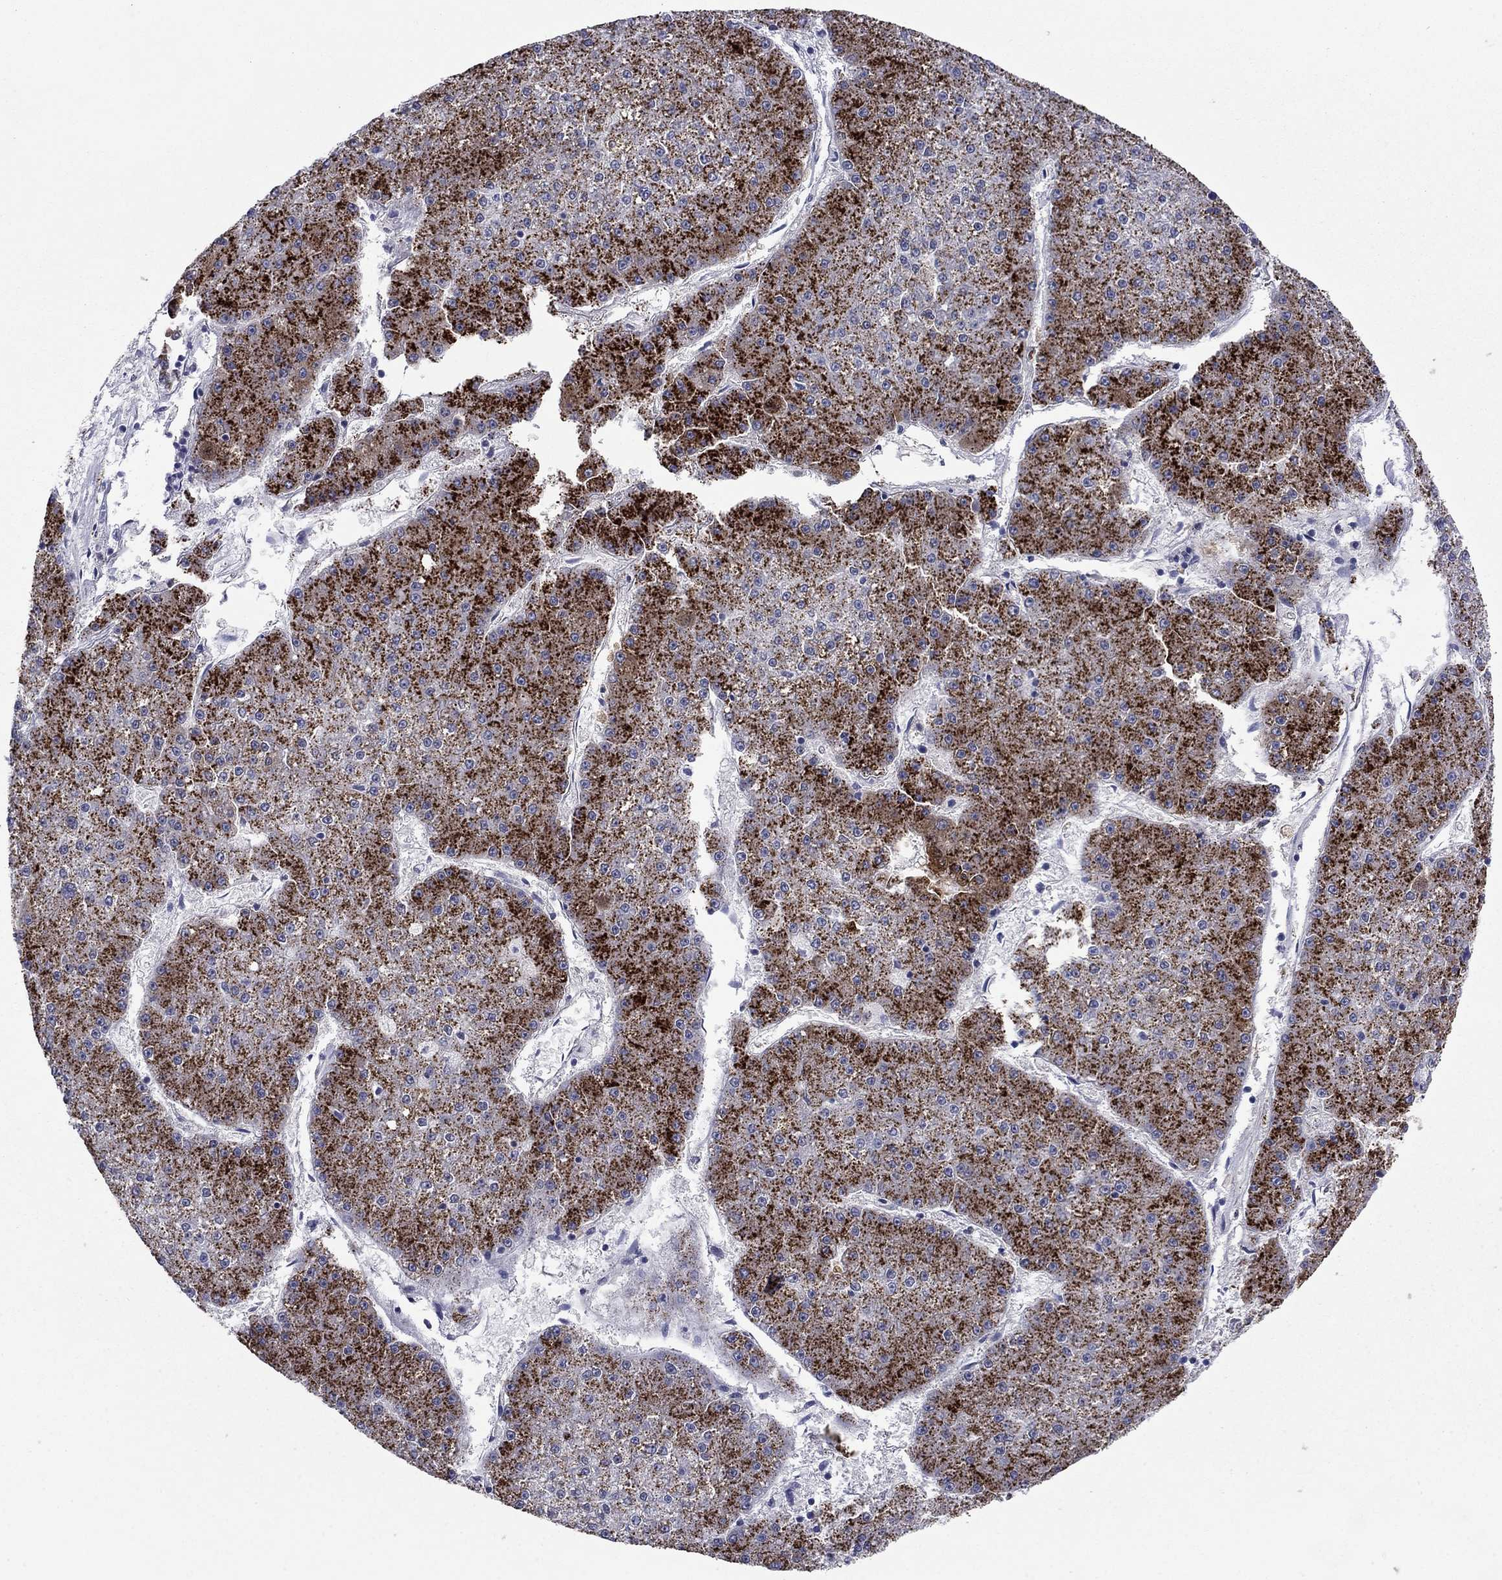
{"staining": {"intensity": "strong", "quantity": ">75%", "location": "cytoplasmic/membranous"}, "tissue": "liver cancer", "cell_type": "Tumor cells", "image_type": "cancer", "snomed": [{"axis": "morphology", "description": "Carcinoma, Hepatocellular, NOS"}, {"axis": "topography", "description": "Liver"}], "caption": "Strong cytoplasmic/membranous staining for a protein is present in approximately >75% of tumor cells of liver cancer (hepatocellular carcinoma) using immunohistochemistry.", "gene": "HAO1", "patient": {"sex": "male", "age": 73}}